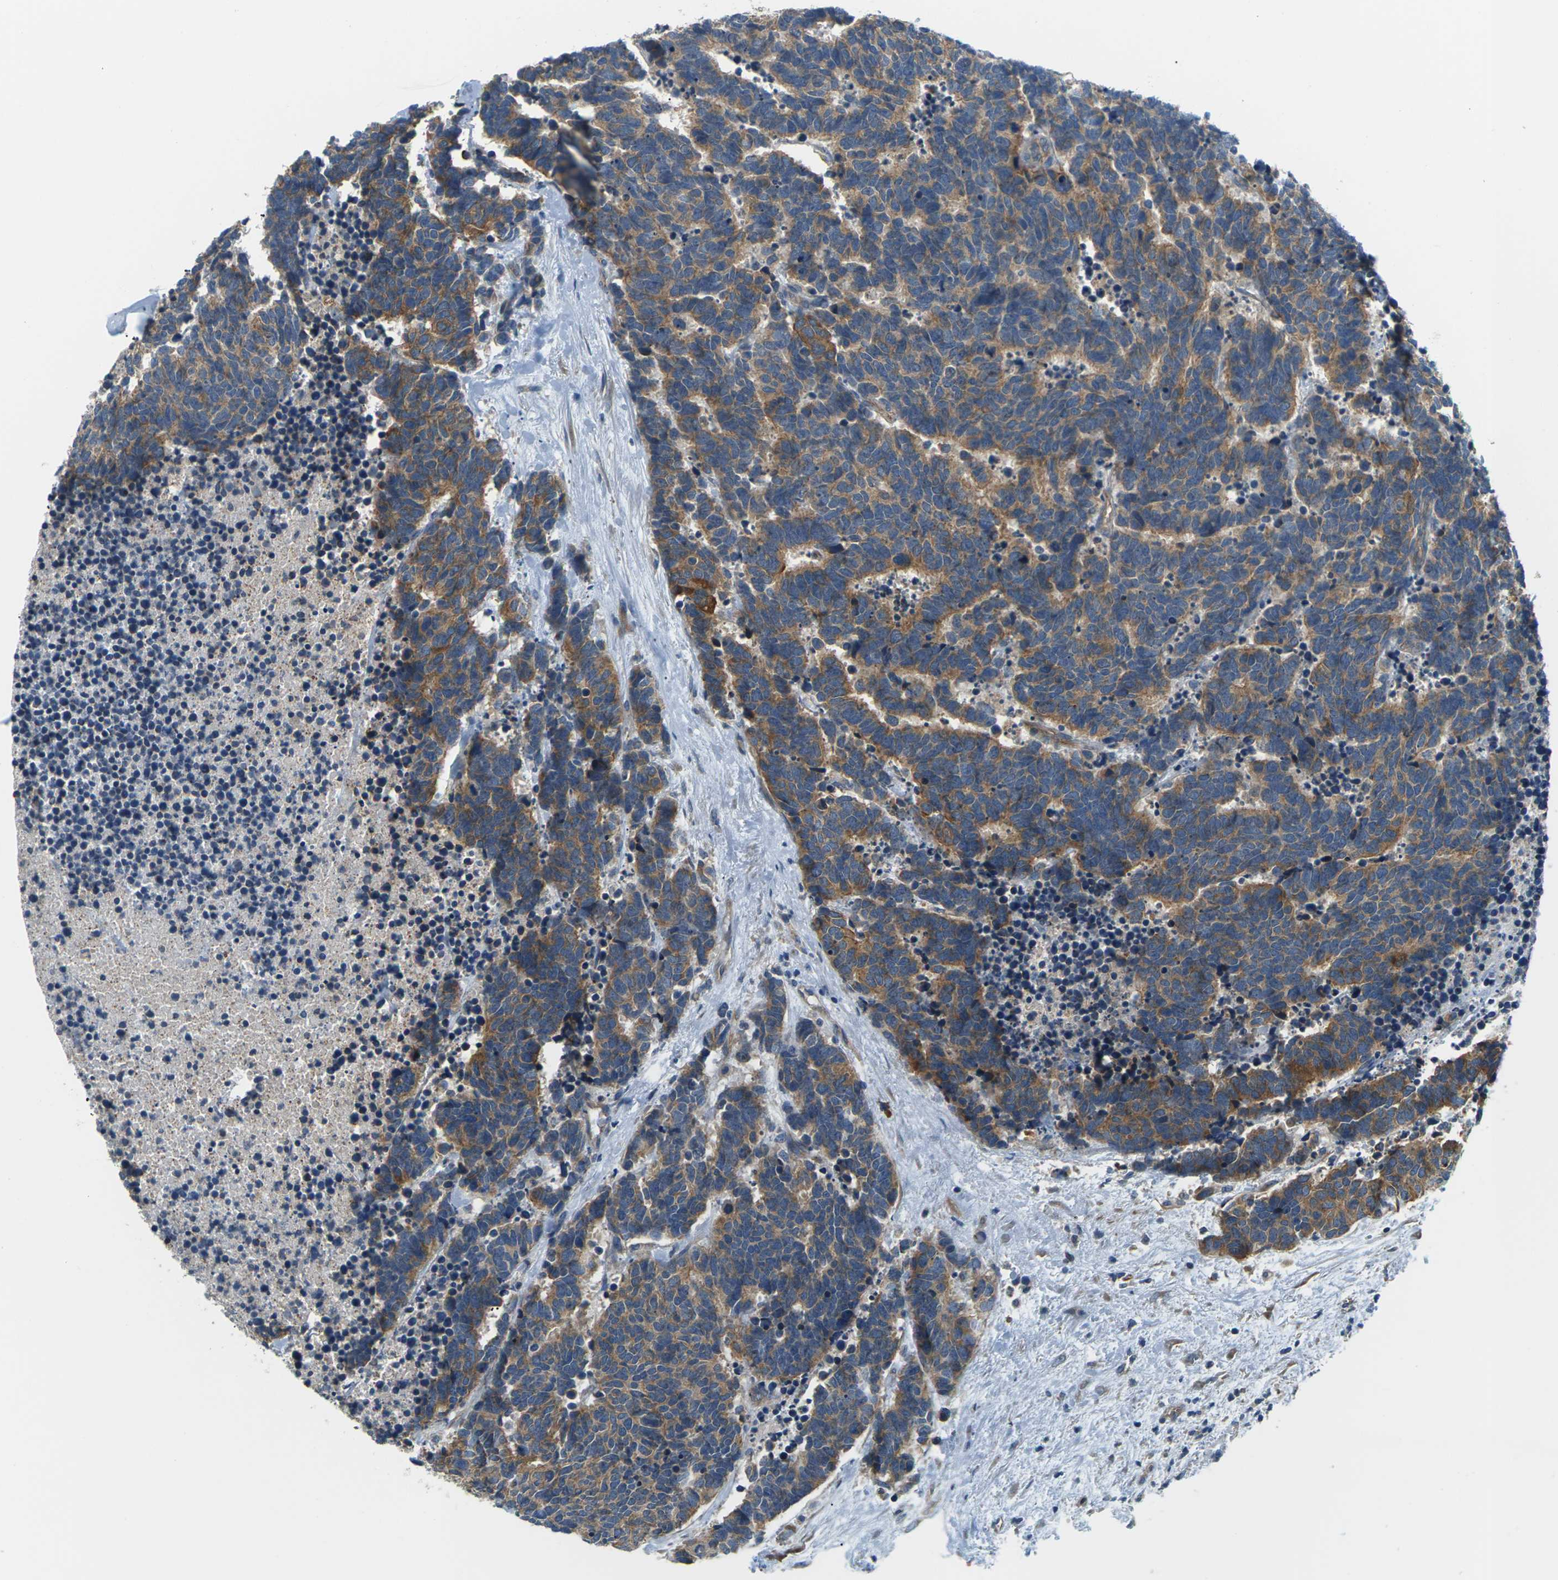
{"staining": {"intensity": "moderate", "quantity": ">75%", "location": "cytoplasmic/membranous"}, "tissue": "carcinoid", "cell_type": "Tumor cells", "image_type": "cancer", "snomed": [{"axis": "morphology", "description": "Carcinoma, NOS"}, {"axis": "morphology", "description": "Carcinoid, malignant, NOS"}, {"axis": "topography", "description": "Urinary bladder"}], "caption": "The histopathology image displays a brown stain indicating the presence of a protein in the cytoplasmic/membranous of tumor cells in carcinoid (malignant).", "gene": "SLC13A3", "patient": {"sex": "male", "age": 57}}